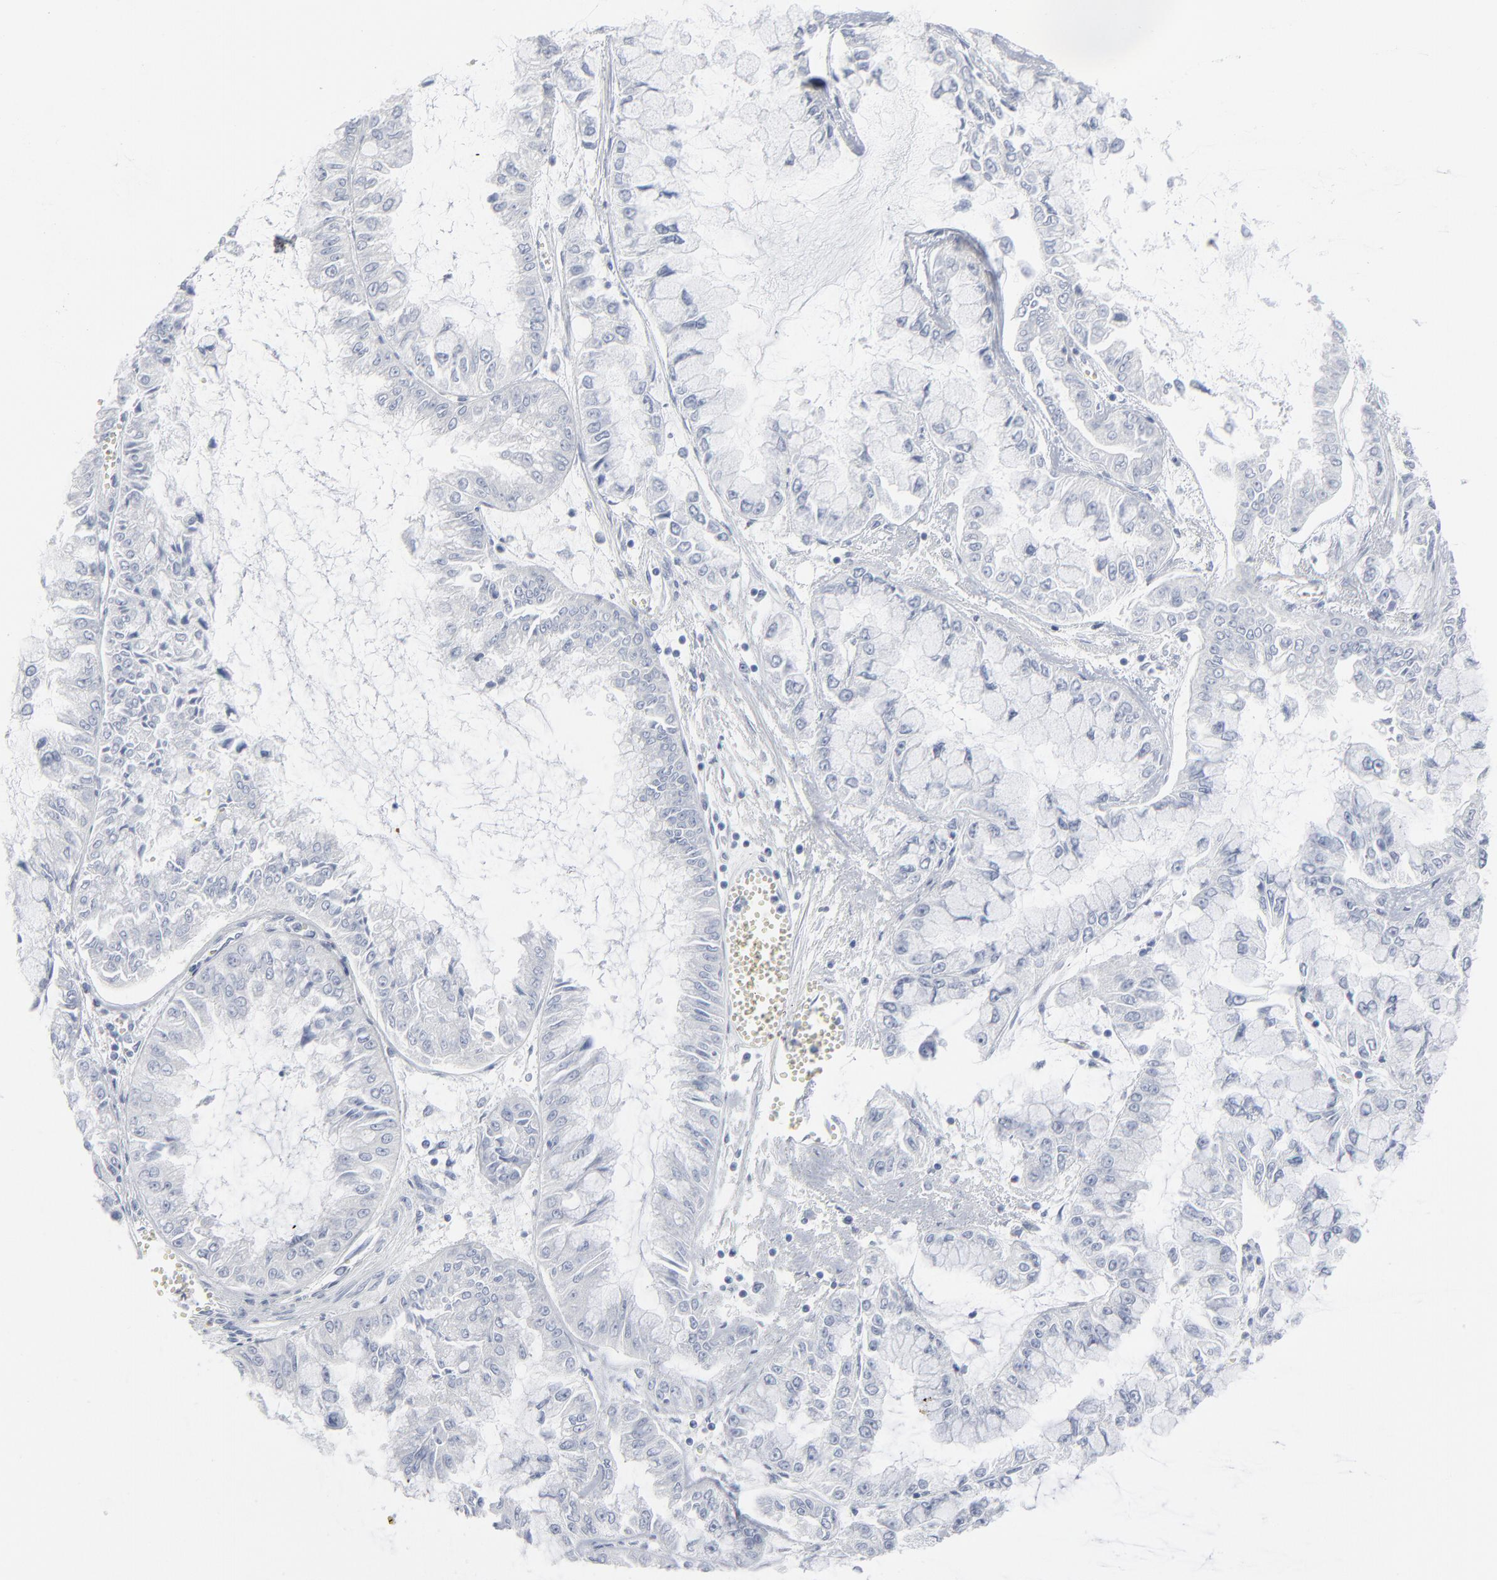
{"staining": {"intensity": "negative", "quantity": "none", "location": "none"}, "tissue": "liver cancer", "cell_type": "Tumor cells", "image_type": "cancer", "snomed": [{"axis": "morphology", "description": "Cholangiocarcinoma"}, {"axis": "topography", "description": "Liver"}], "caption": "Tumor cells show no significant protein staining in liver cholangiocarcinoma.", "gene": "PAGE1", "patient": {"sex": "female", "age": 79}}